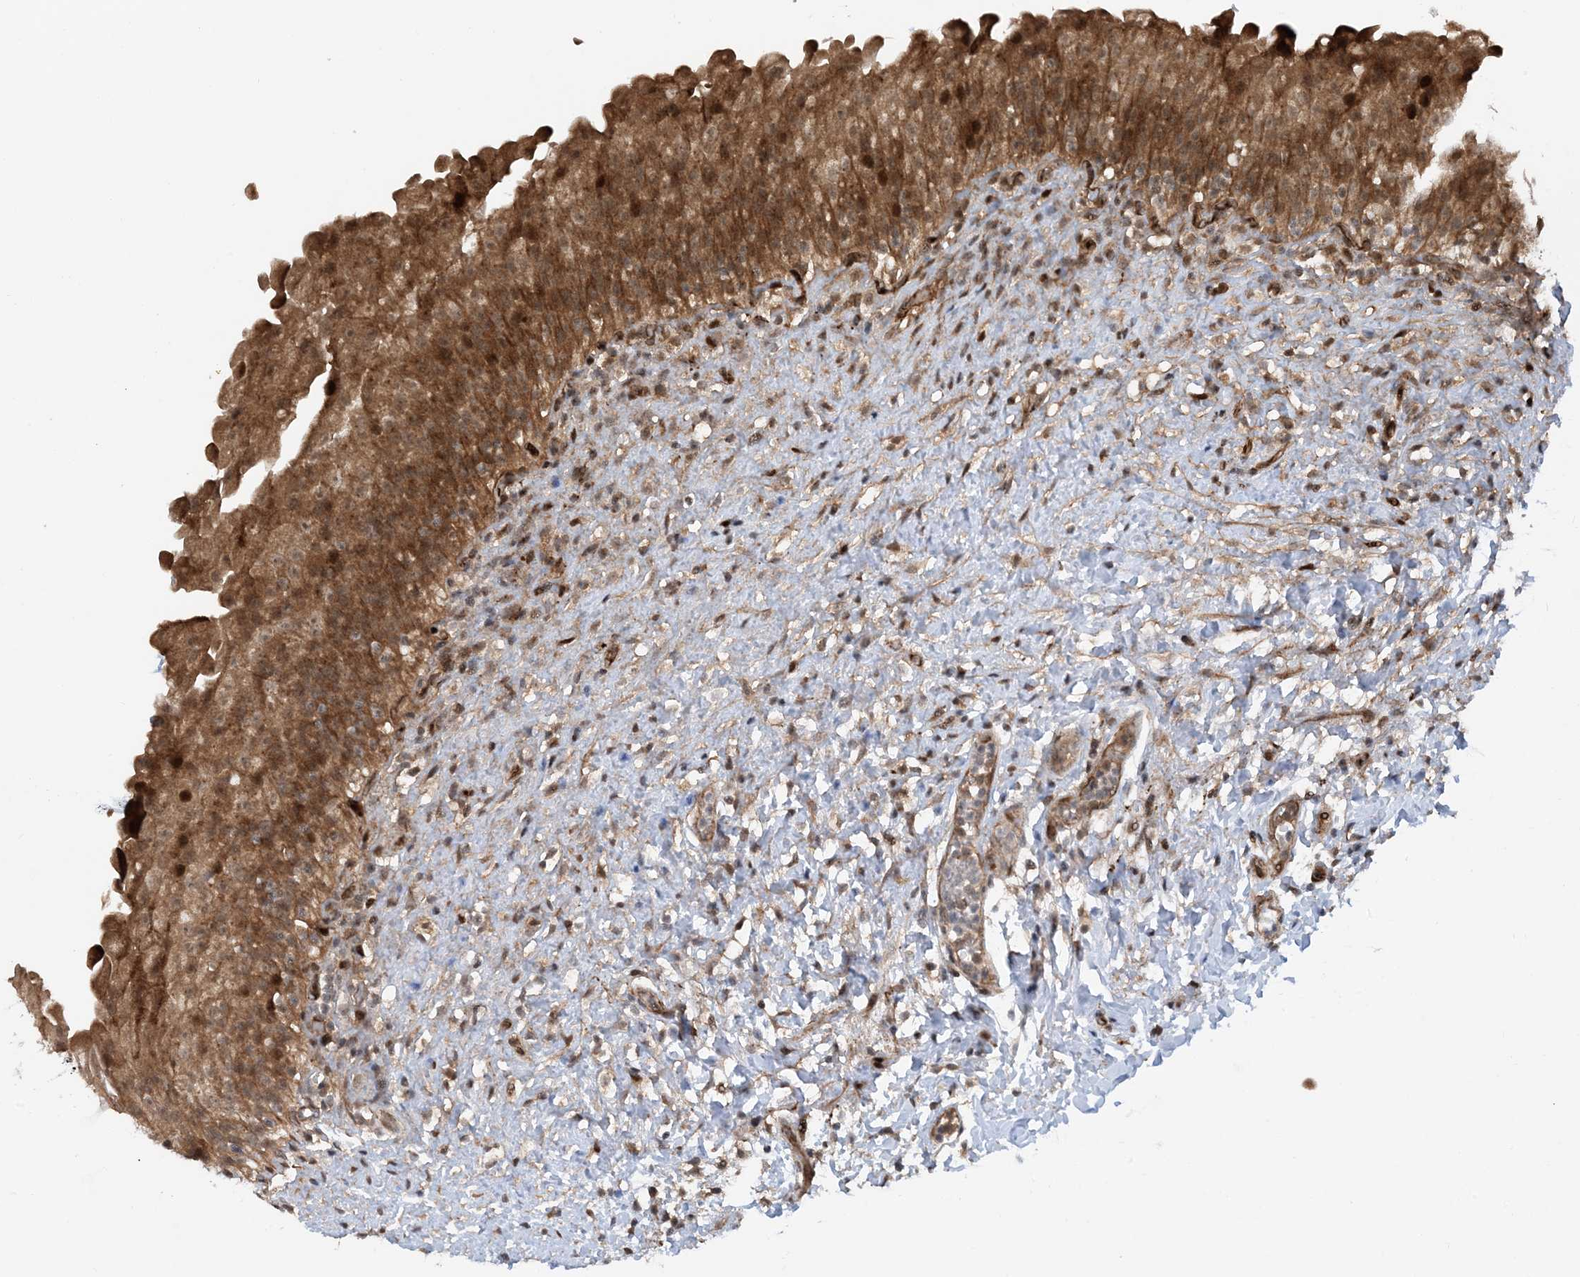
{"staining": {"intensity": "strong", "quantity": "25%-75%", "location": "cytoplasmic/membranous"}, "tissue": "urinary bladder", "cell_type": "Urothelial cells", "image_type": "normal", "snomed": [{"axis": "morphology", "description": "Normal tissue, NOS"}, {"axis": "topography", "description": "Urinary bladder"}], "caption": "Immunohistochemical staining of unremarkable human urinary bladder exhibits high levels of strong cytoplasmic/membranous expression in approximately 25%-75% of urothelial cells.", "gene": "HEMK1", "patient": {"sex": "female", "age": 27}}